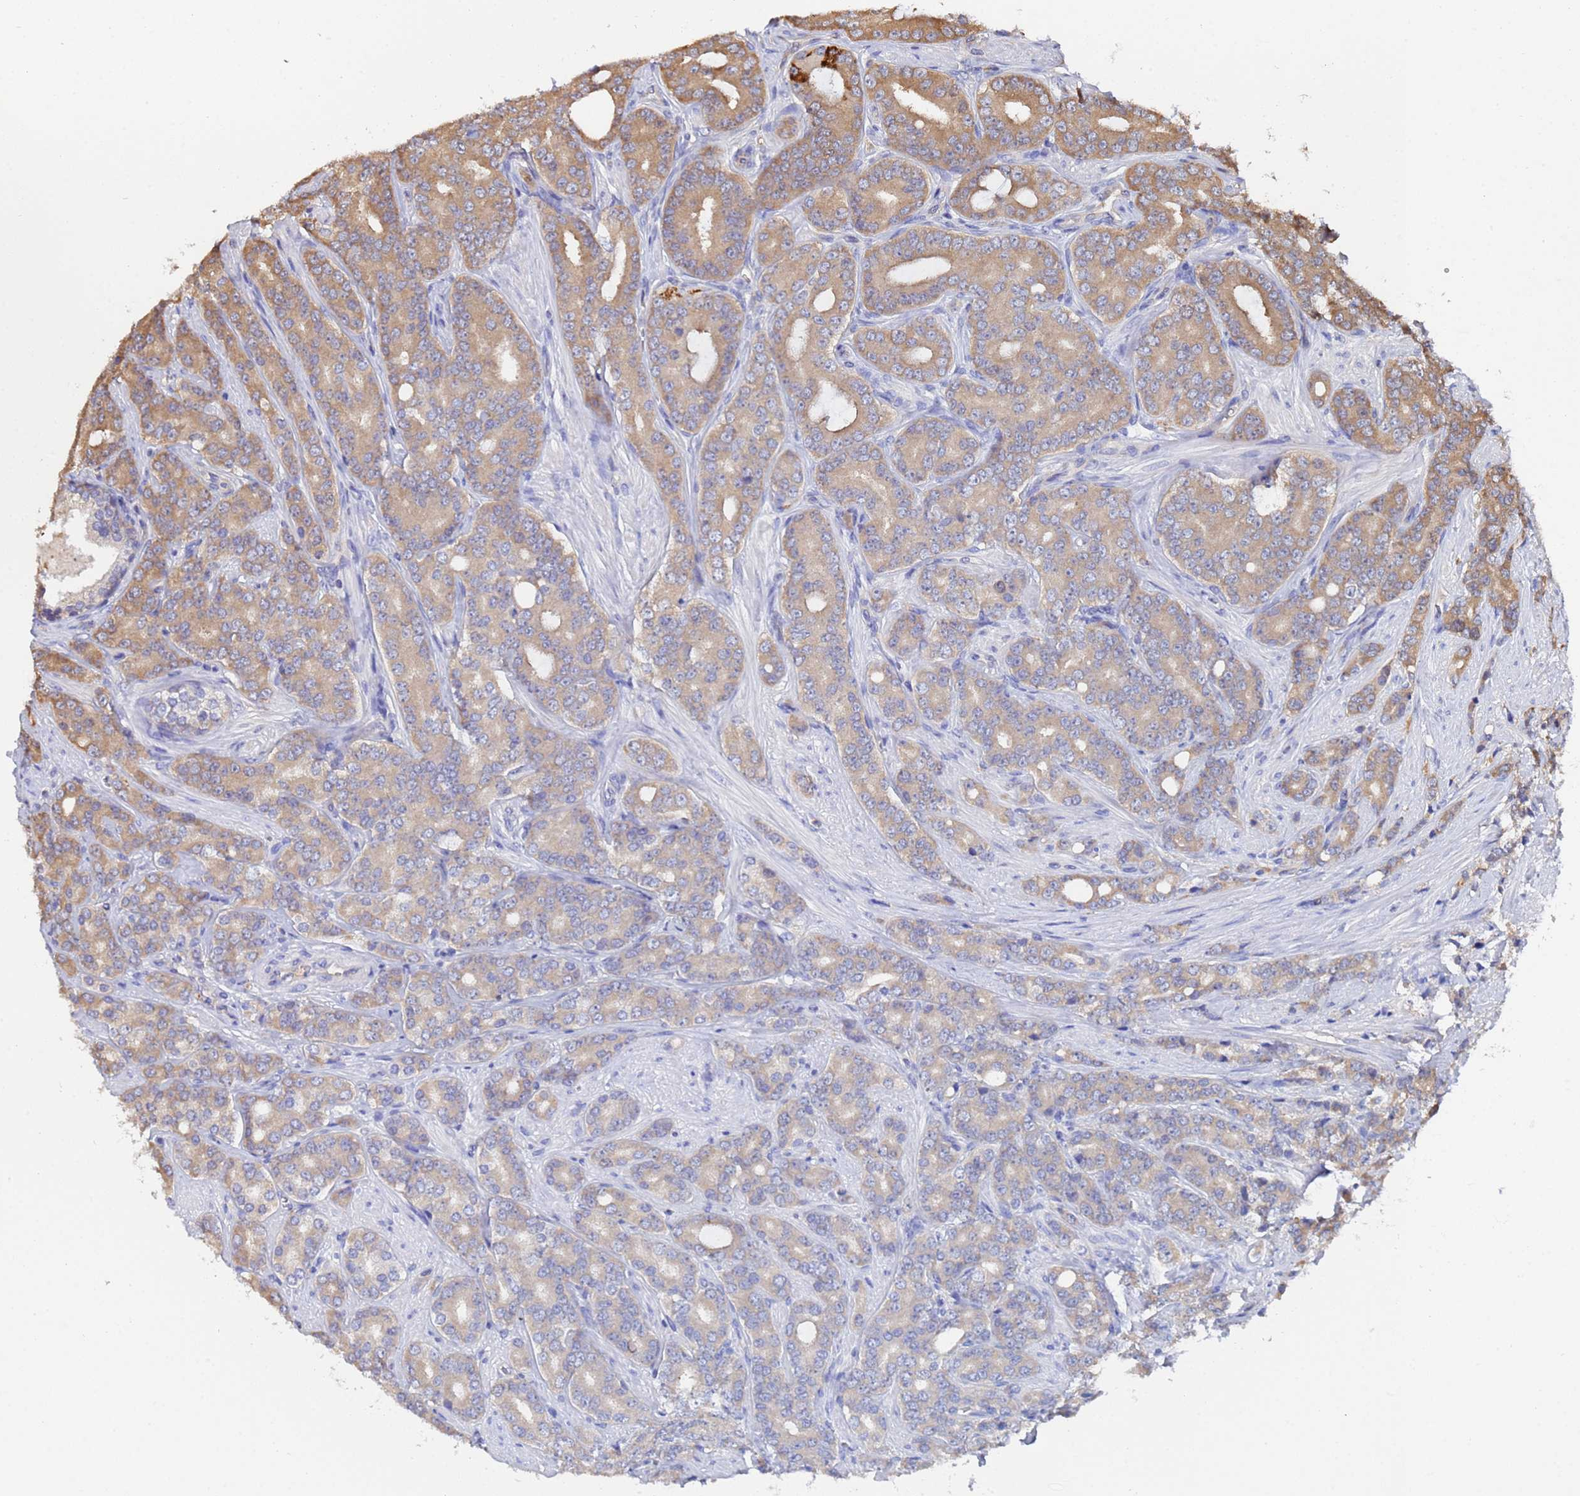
{"staining": {"intensity": "moderate", "quantity": "25%-75%", "location": "cytoplasmic/membranous"}, "tissue": "prostate cancer", "cell_type": "Tumor cells", "image_type": "cancer", "snomed": [{"axis": "morphology", "description": "Adenocarcinoma, High grade"}, {"axis": "topography", "description": "Prostate"}], "caption": "Prostate high-grade adenocarcinoma was stained to show a protein in brown. There is medium levels of moderate cytoplasmic/membranous staining in approximately 25%-75% of tumor cells. Nuclei are stained in blue.", "gene": "FAM25A", "patient": {"sex": "male", "age": 62}}